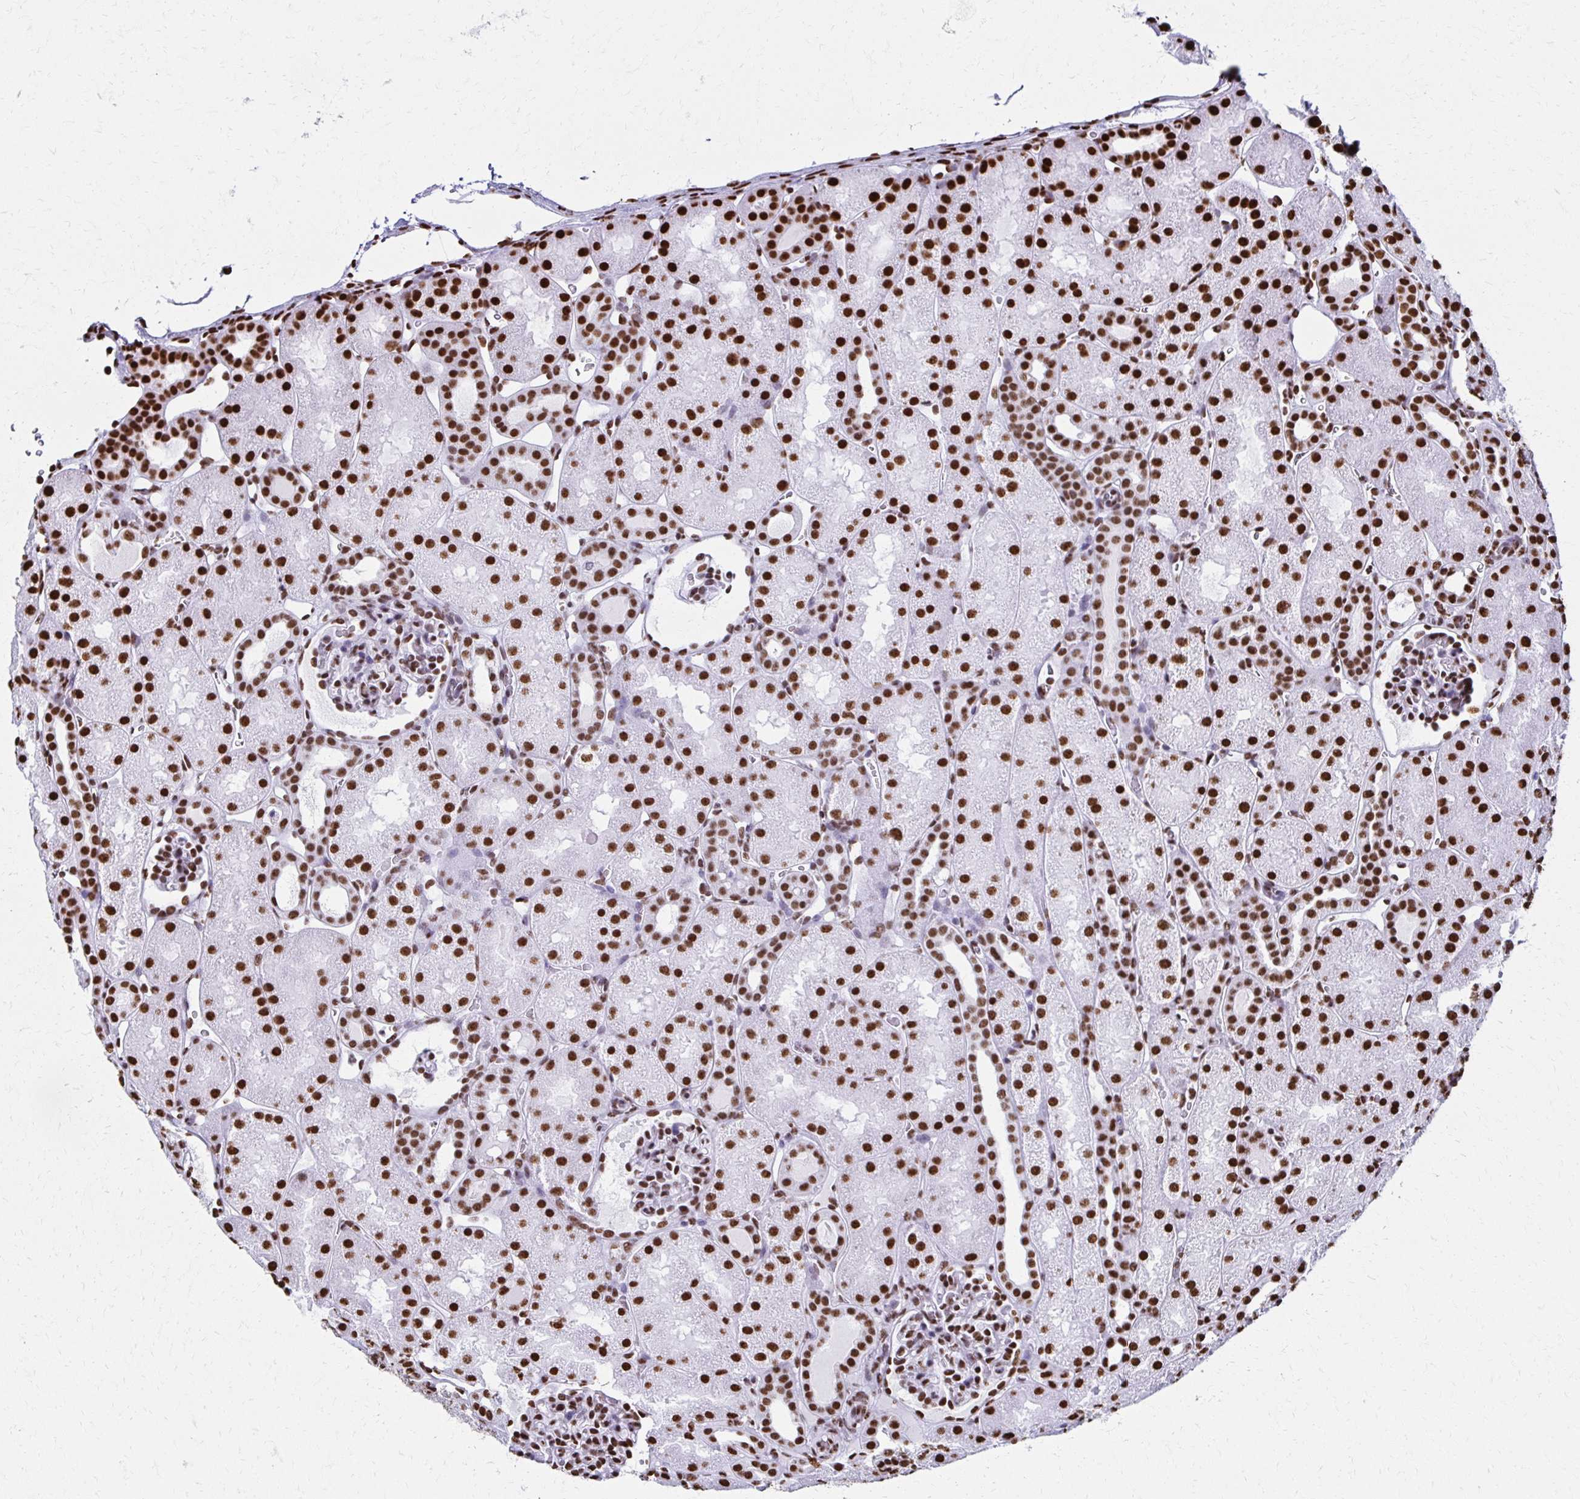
{"staining": {"intensity": "strong", "quantity": ">75%", "location": "nuclear"}, "tissue": "kidney", "cell_type": "Cells in glomeruli", "image_type": "normal", "snomed": [{"axis": "morphology", "description": "Normal tissue, NOS"}, {"axis": "topography", "description": "Kidney"}], "caption": "Immunohistochemical staining of benign kidney exhibits strong nuclear protein staining in approximately >75% of cells in glomeruli. Using DAB (3,3'-diaminobenzidine) (brown) and hematoxylin (blue) stains, captured at high magnification using brightfield microscopy.", "gene": "NONO", "patient": {"sex": "male", "age": 2}}